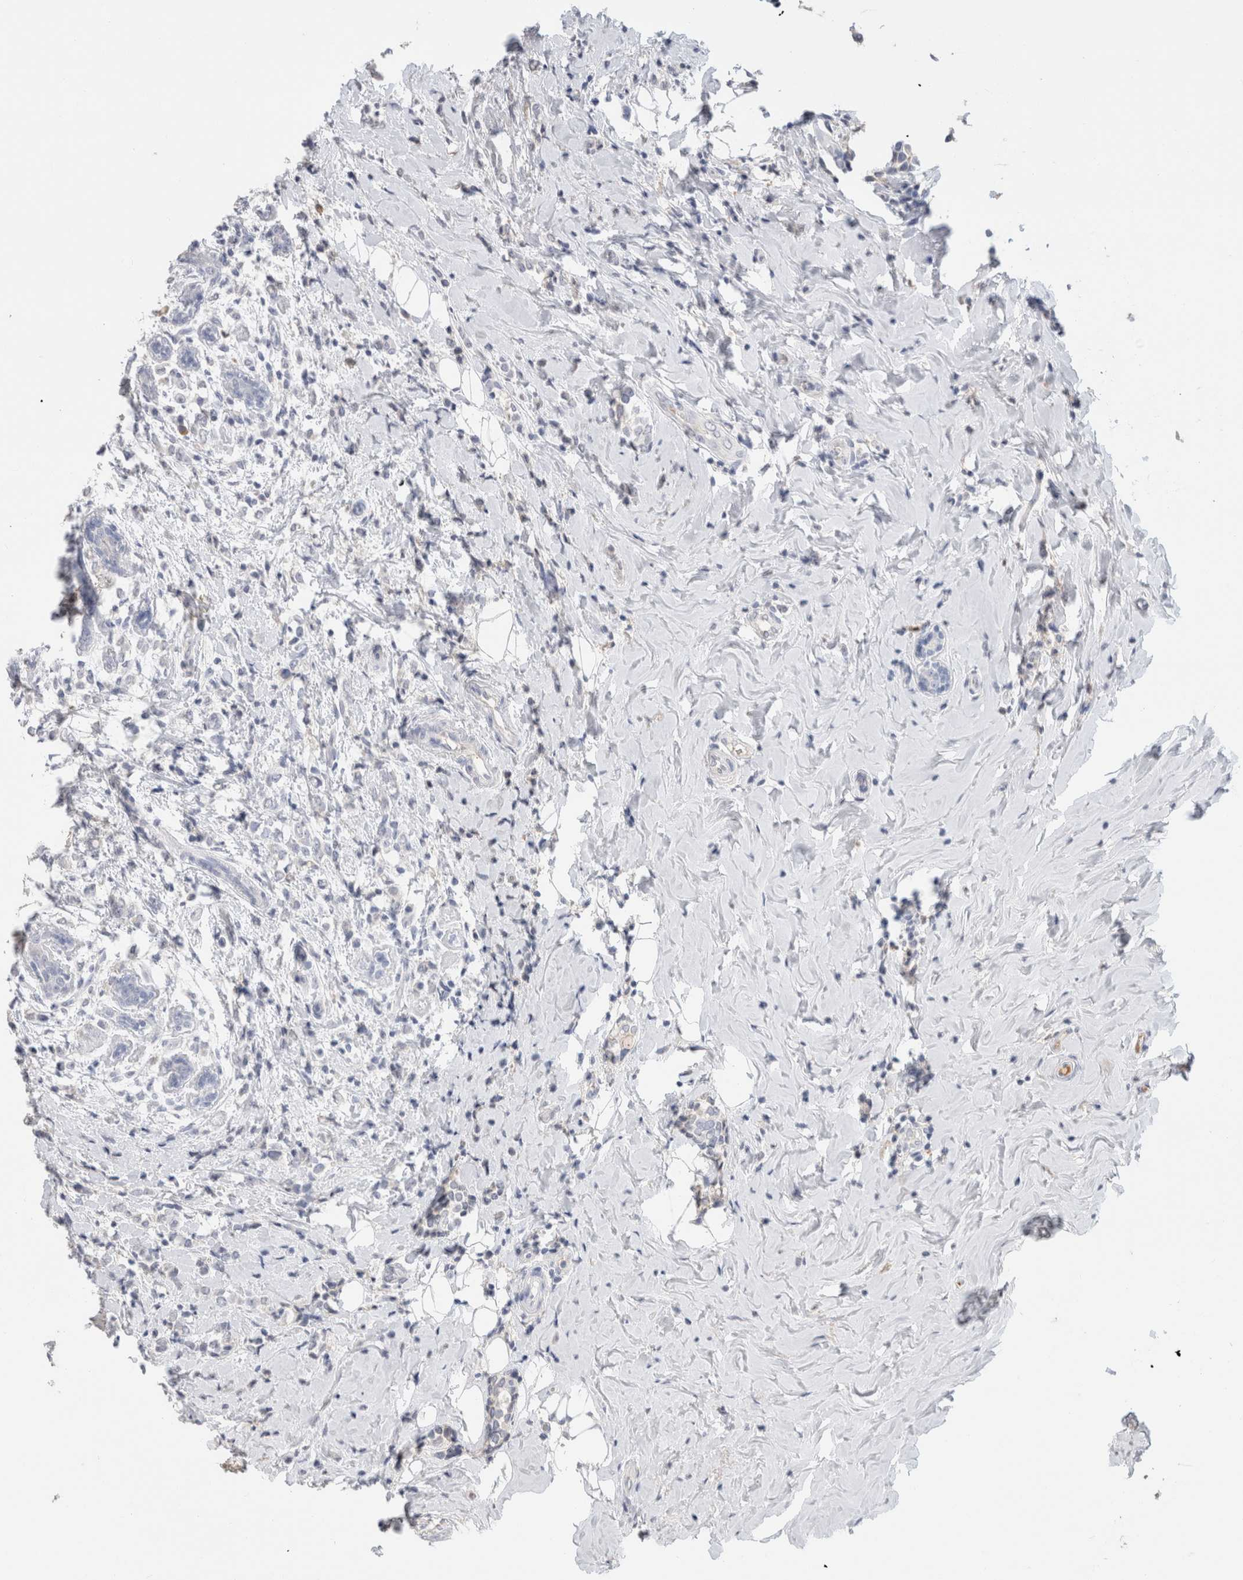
{"staining": {"intensity": "negative", "quantity": "none", "location": "none"}, "tissue": "breast cancer", "cell_type": "Tumor cells", "image_type": "cancer", "snomed": [{"axis": "morphology", "description": "Normal tissue, NOS"}, {"axis": "morphology", "description": "Lobular carcinoma"}, {"axis": "topography", "description": "Breast"}], "caption": "This is an immunohistochemistry histopathology image of breast lobular carcinoma. There is no staining in tumor cells.", "gene": "SCGB1A1", "patient": {"sex": "female", "age": 47}}